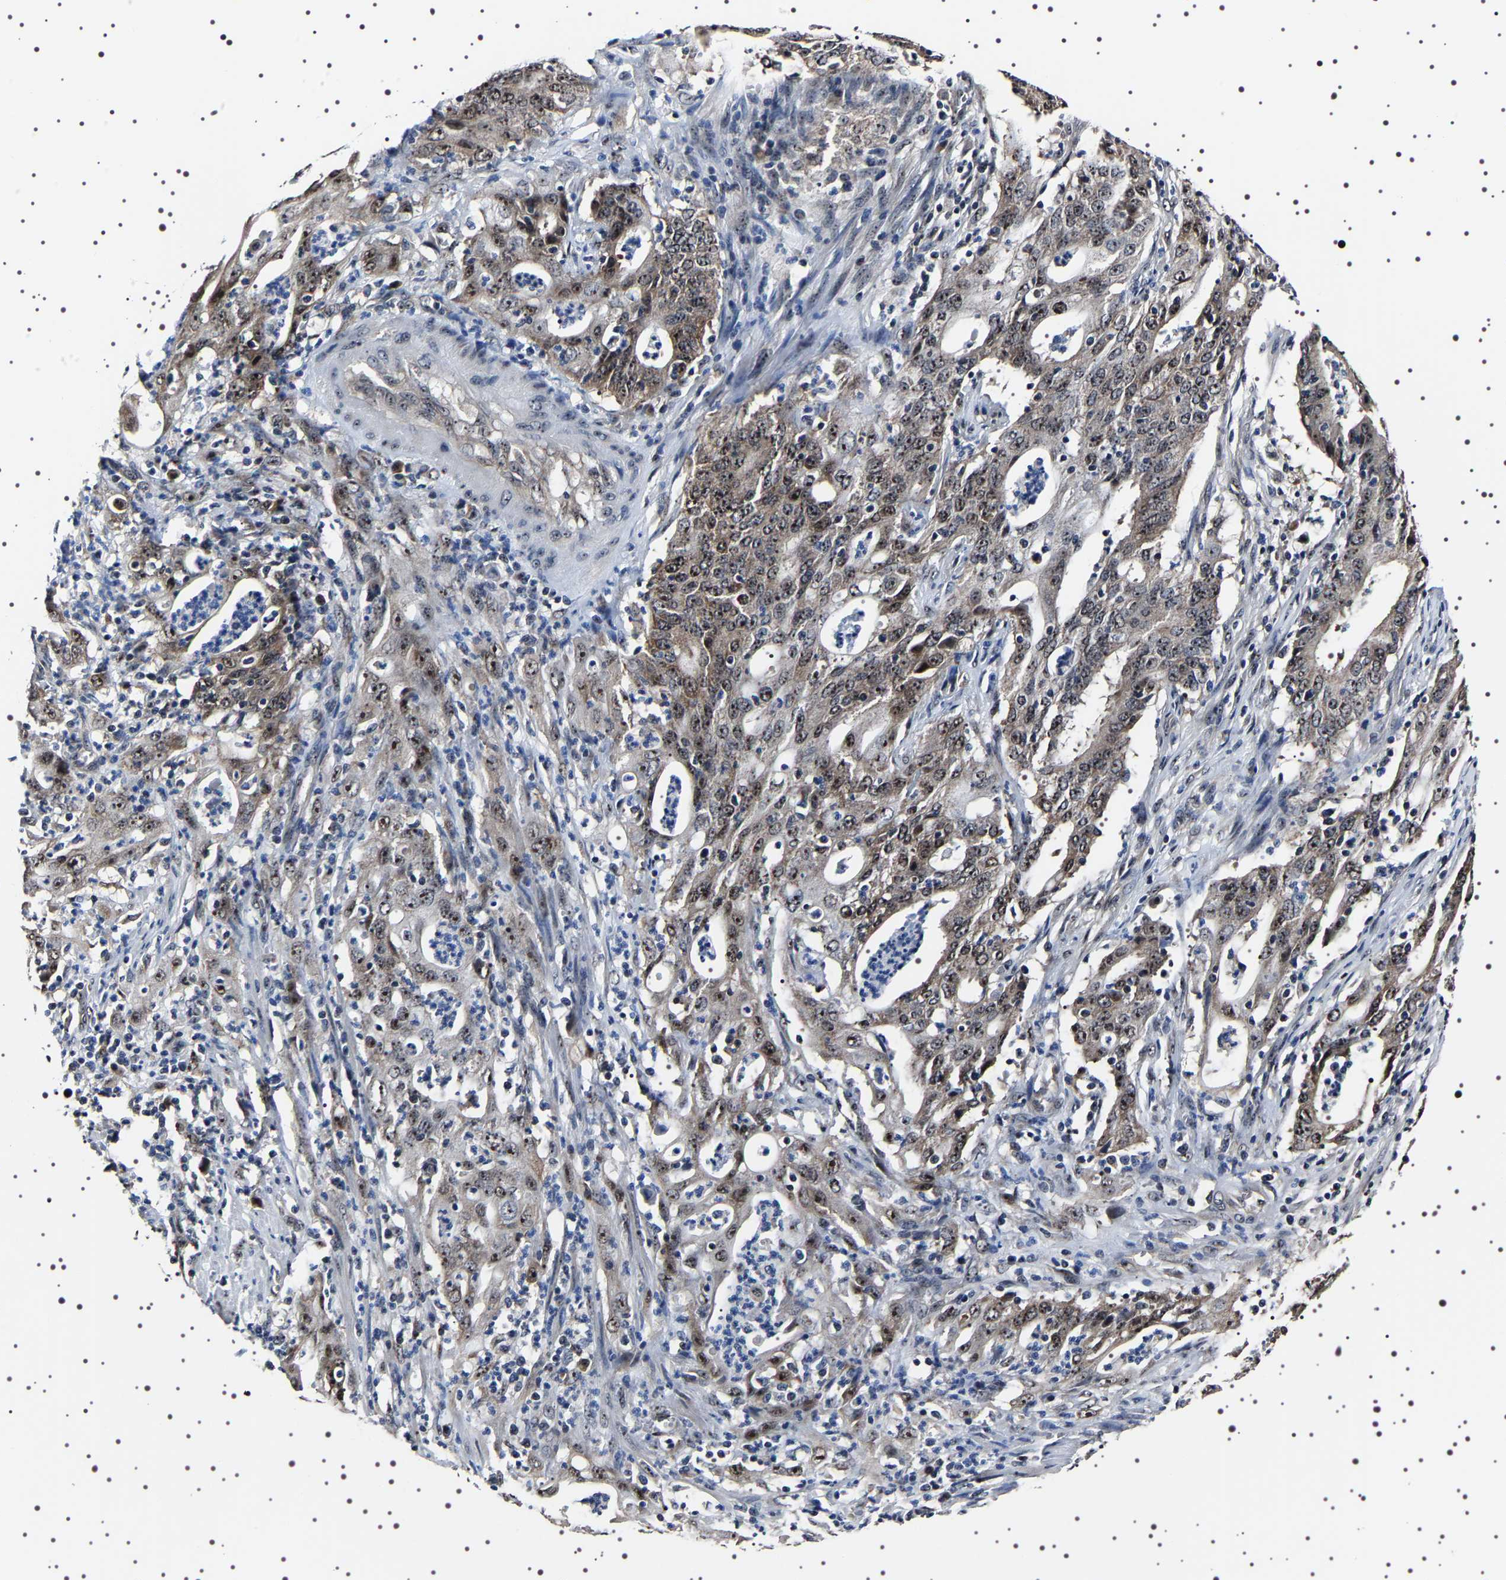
{"staining": {"intensity": "strong", "quantity": ">75%", "location": "nuclear"}, "tissue": "cervical cancer", "cell_type": "Tumor cells", "image_type": "cancer", "snomed": [{"axis": "morphology", "description": "Adenocarcinoma, NOS"}, {"axis": "topography", "description": "Cervix"}], "caption": "Adenocarcinoma (cervical) stained with a protein marker exhibits strong staining in tumor cells.", "gene": "GNL3", "patient": {"sex": "female", "age": 44}}